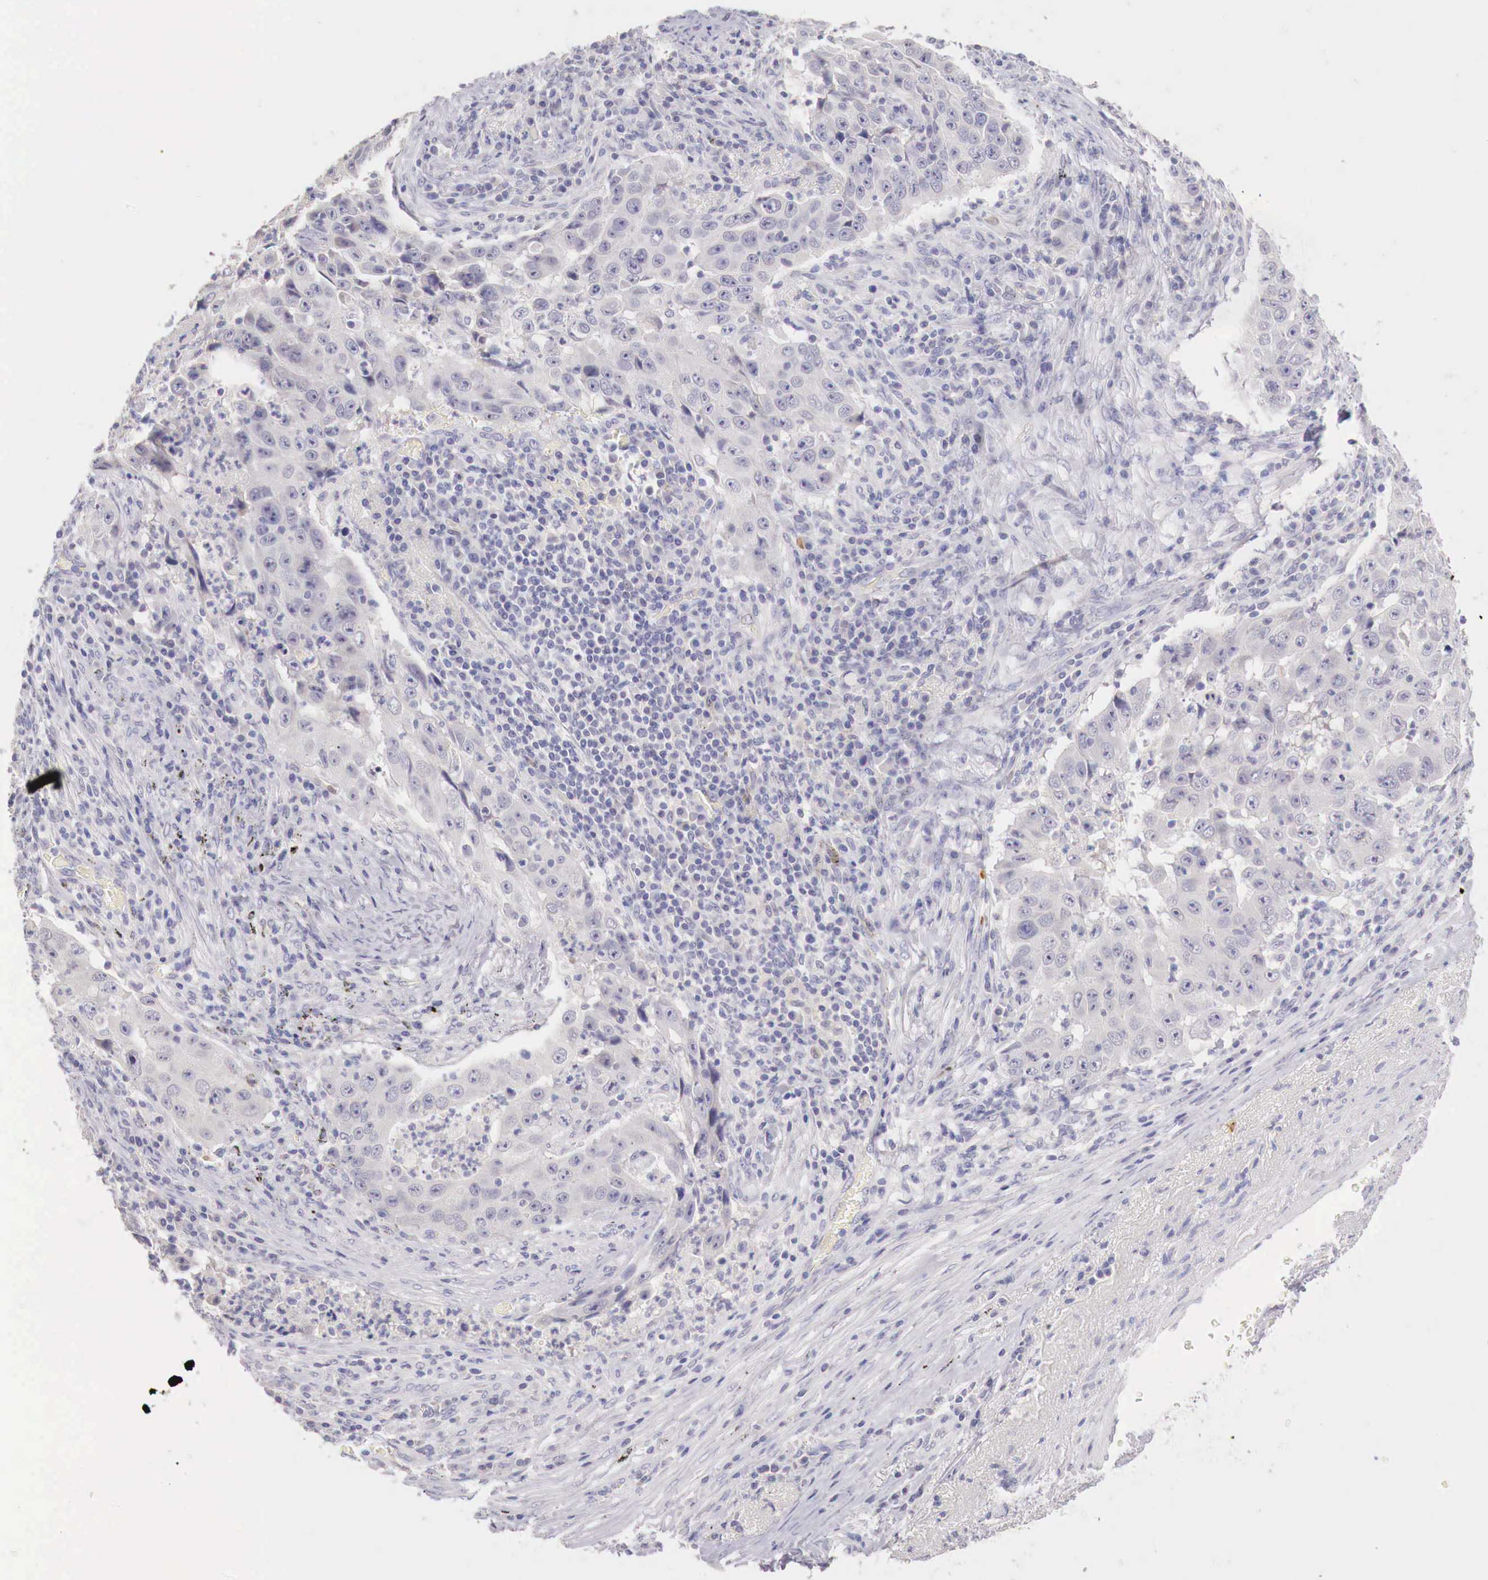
{"staining": {"intensity": "negative", "quantity": "none", "location": "none"}, "tissue": "lung cancer", "cell_type": "Tumor cells", "image_type": "cancer", "snomed": [{"axis": "morphology", "description": "Squamous cell carcinoma, NOS"}, {"axis": "topography", "description": "Lung"}], "caption": "The immunohistochemistry (IHC) histopathology image has no significant staining in tumor cells of lung cancer (squamous cell carcinoma) tissue. (DAB (3,3'-diaminobenzidine) IHC visualized using brightfield microscopy, high magnification).", "gene": "ITIH6", "patient": {"sex": "male", "age": 64}}